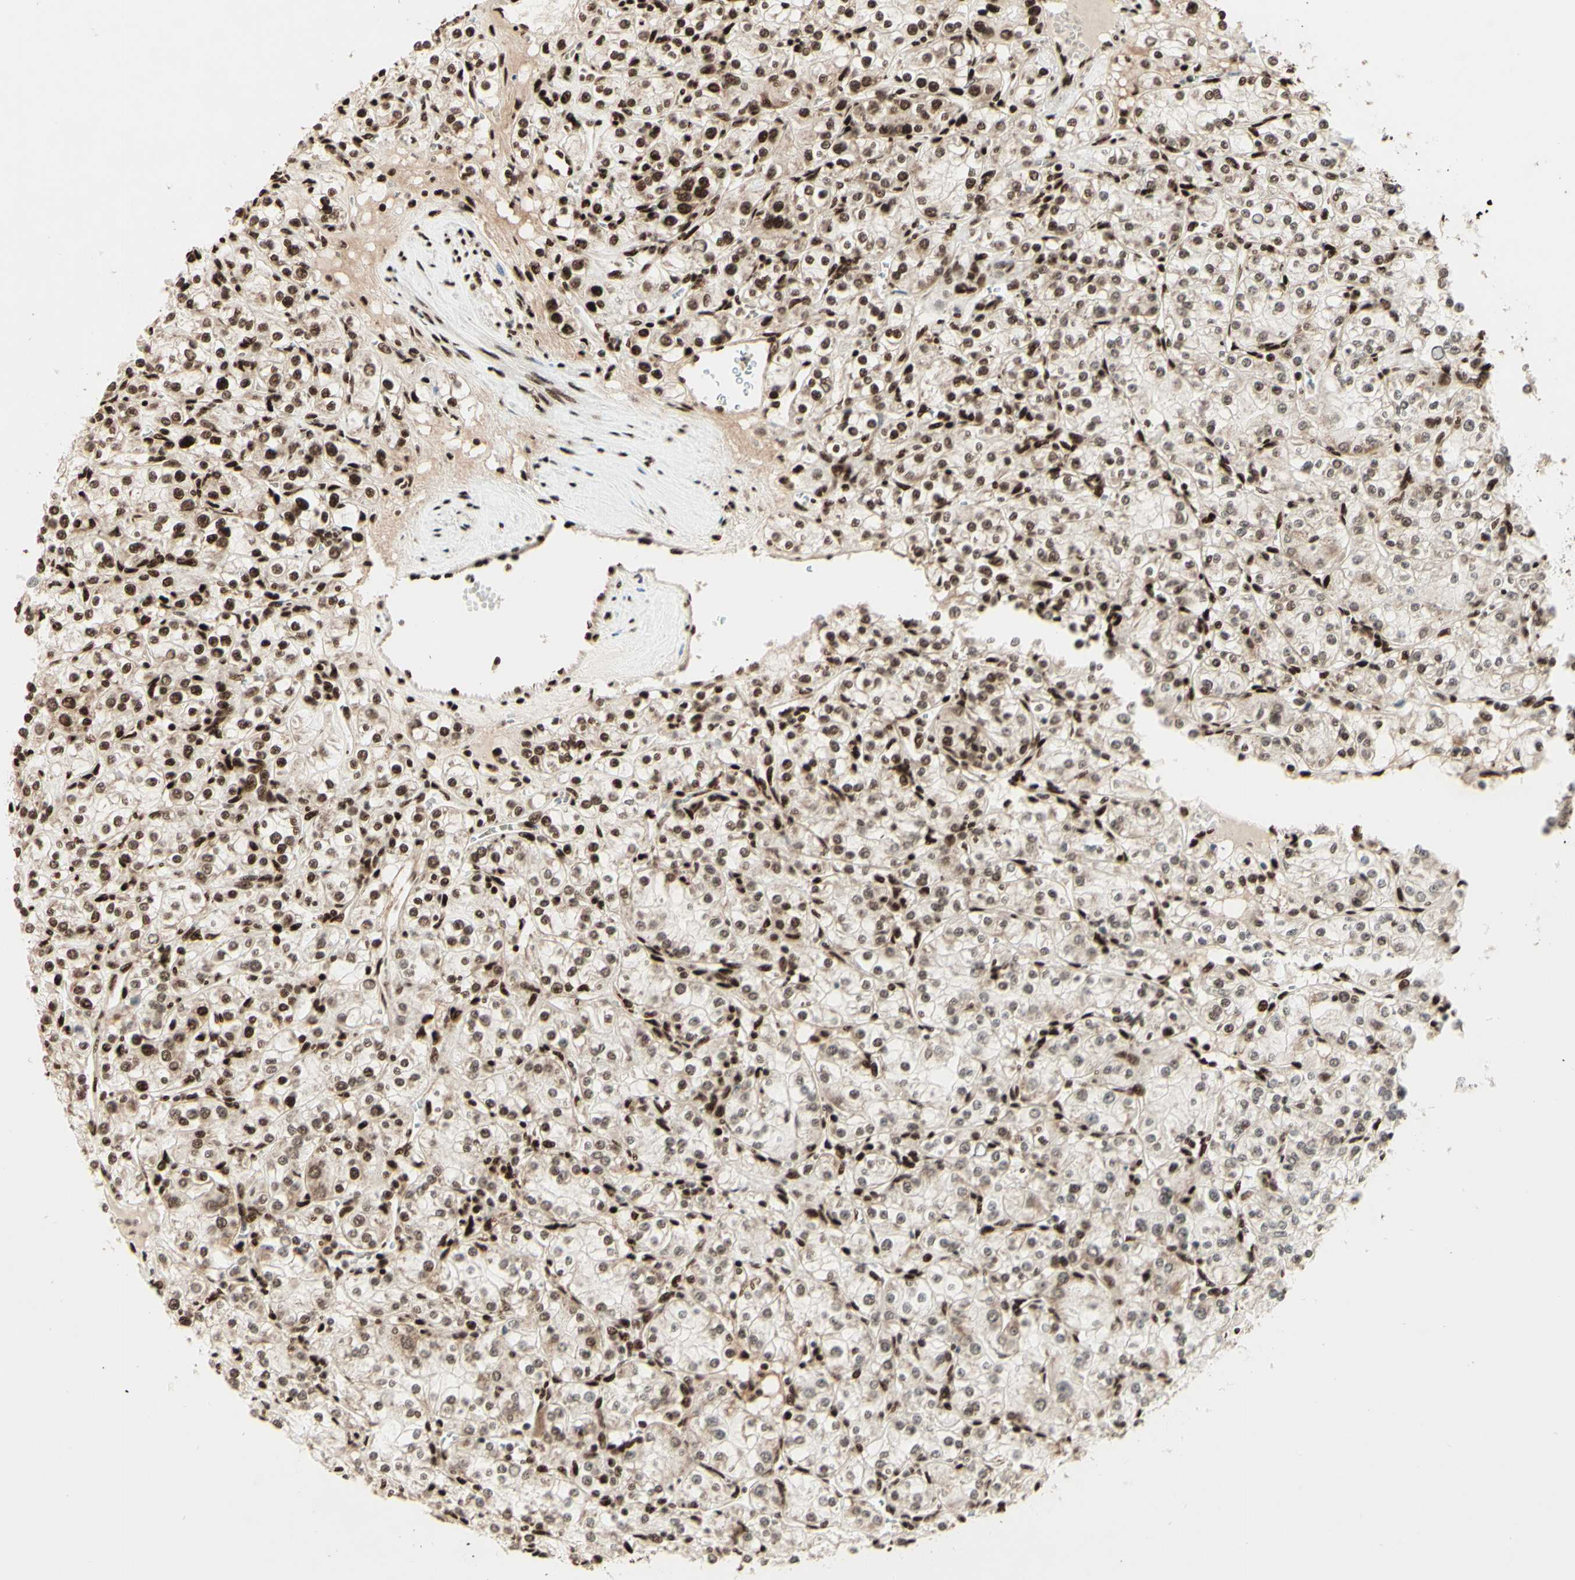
{"staining": {"intensity": "strong", "quantity": ">75%", "location": "nuclear"}, "tissue": "renal cancer", "cell_type": "Tumor cells", "image_type": "cancer", "snomed": [{"axis": "morphology", "description": "Adenocarcinoma, NOS"}, {"axis": "topography", "description": "Kidney"}], "caption": "The histopathology image reveals staining of renal cancer, revealing strong nuclear protein staining (brown color) within tumor cells. (IHC, brightfield microscopy, high magnification).", "gene": "NR3C1", "patient": {"sex": "male", "age": 77}}